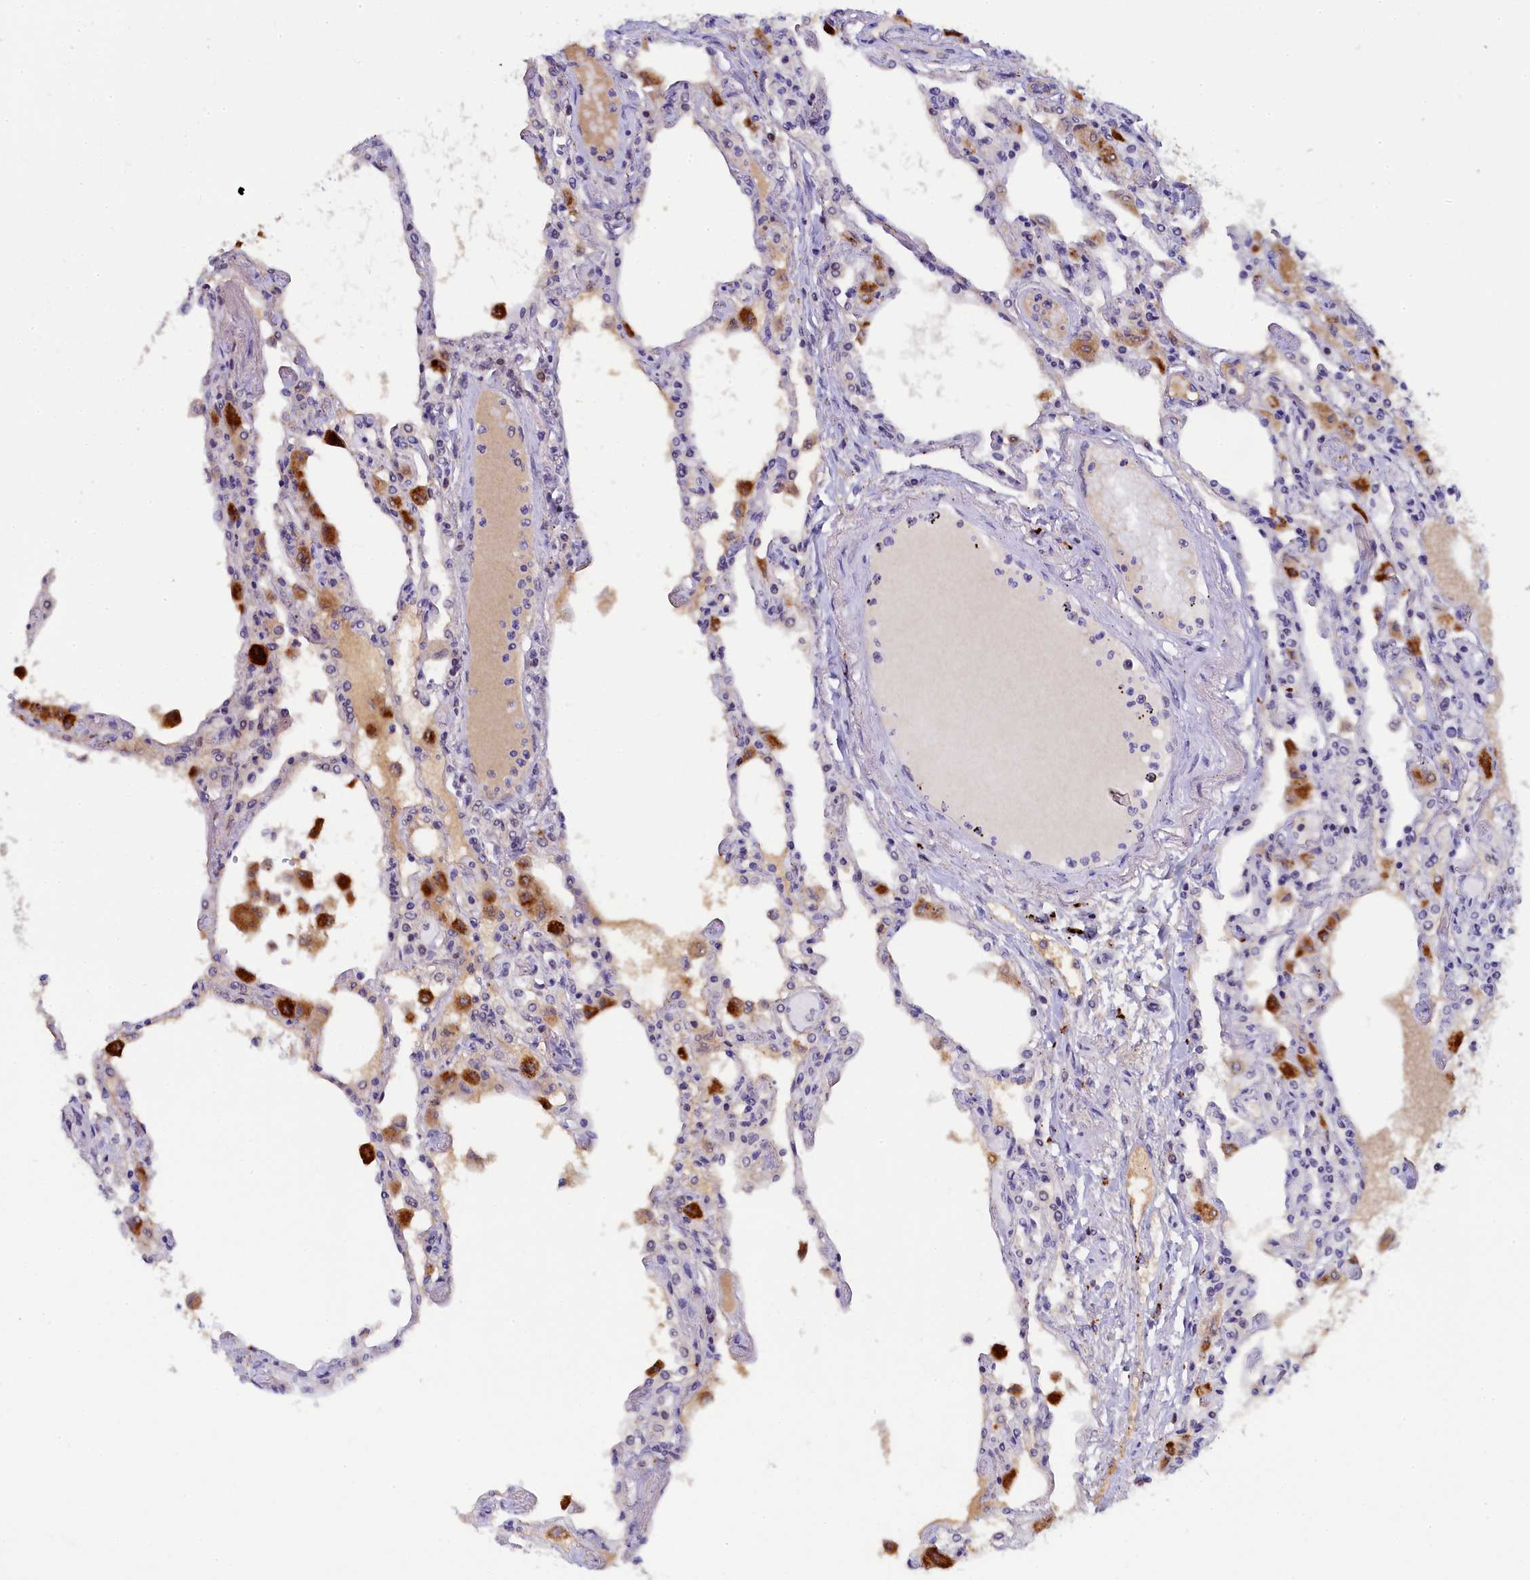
{"staining": {"intensity": "moderate", "quantity": "<25%", "location": "nuclear"}, "tissue": "lung", "cell_type": "Alveolar cells", "image_type": "normal", "snomed": [{"axis": "morphology", "description": "Normal tissue, NOS"}, {"axis": "topography", "description": "Bronchus"}, {"axis": "topography", "description": "Lung"}], "caption": "An immunohistochemistry image of normal tissue is shown. Protein staining in brown shows moderate nuclear positivity in lung within alveolar cells.", "gene": "INTS14", "patient": {"sex": "female", "age": 49}}